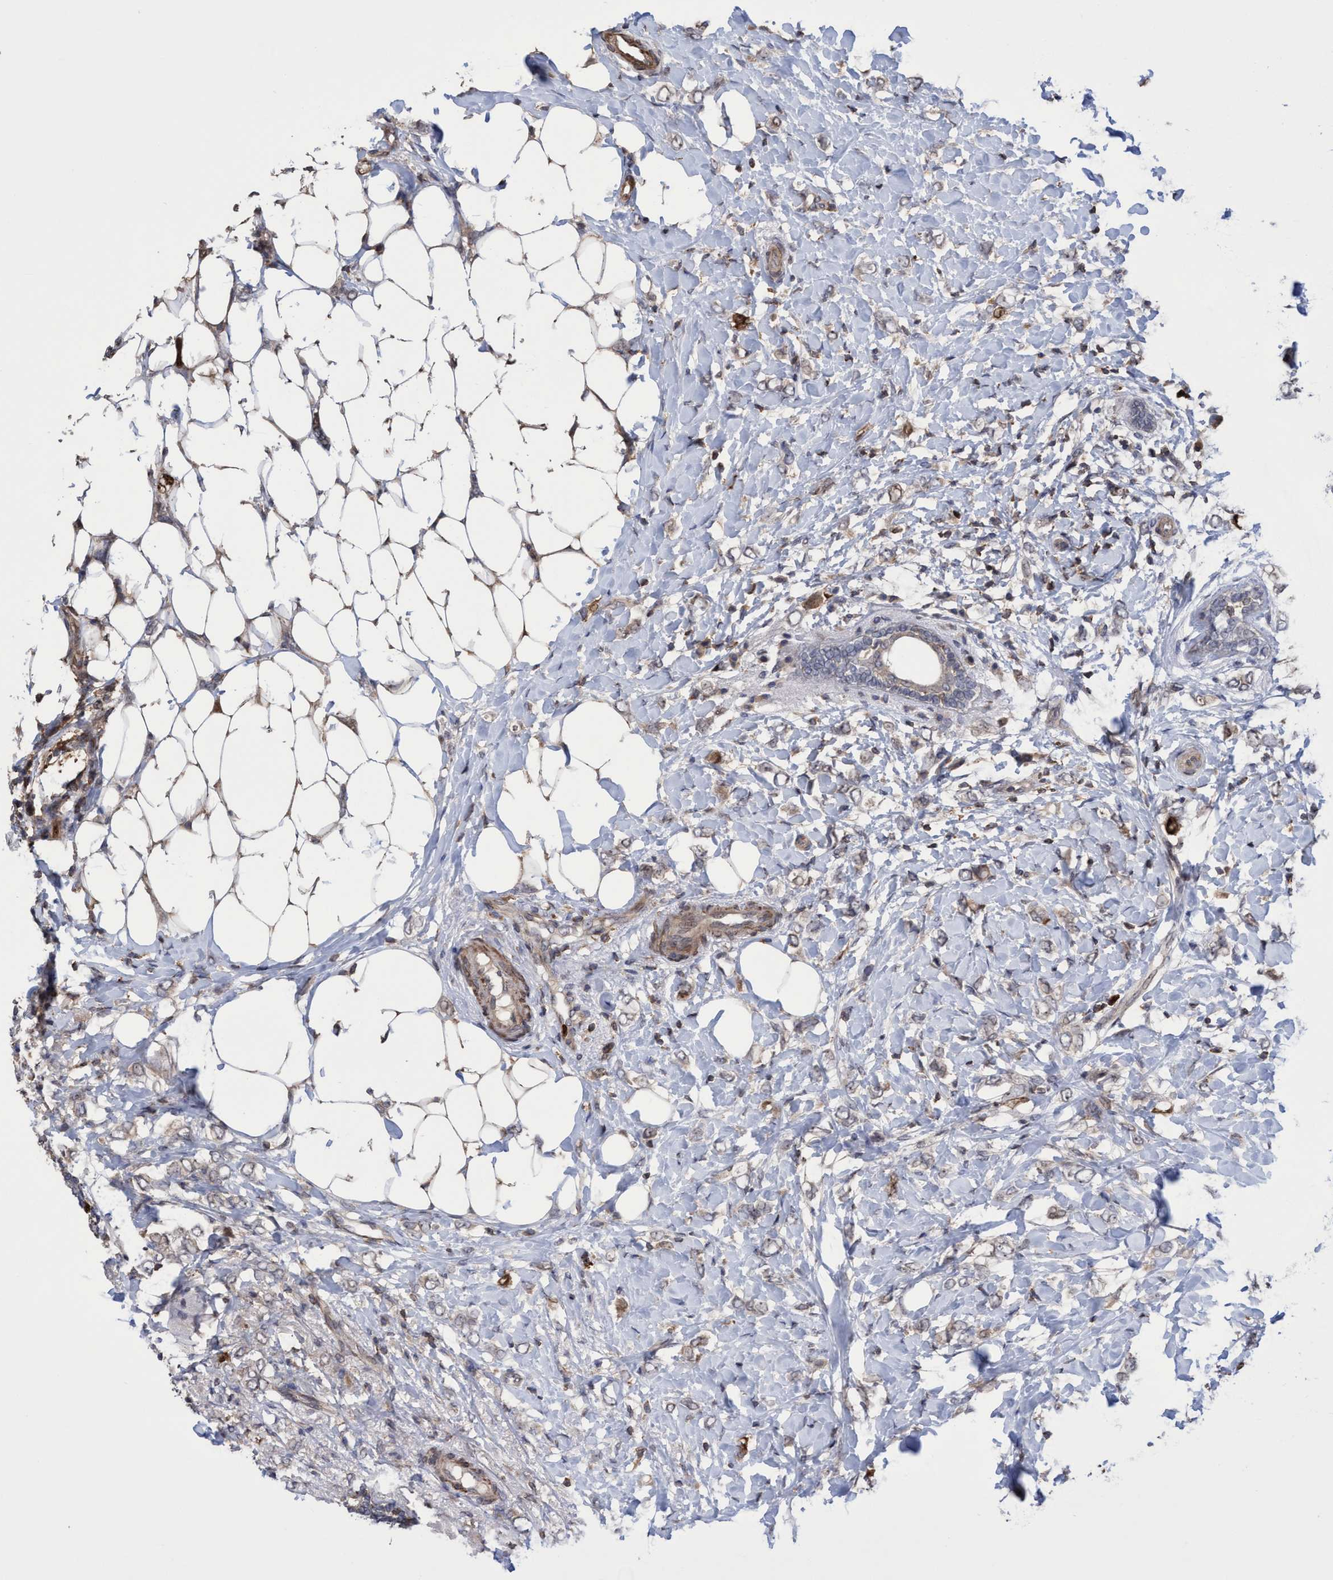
{"staining": {"intensity": "moderate", "quantity": "<25%", "location": "cytoplasmic/membranous,nuclear"}, "tissue": "breast cancer", "cell_type": "Tumor cells", "image_type": "cancer", "snomed": [{"axis": "morphology", "description": "Normal tissue, NOS"}, {"axis": "morphology", "description": "Lobular carcinoma"}, {"axis": "topography", "description": "Breast"}], "caption": "IHC micrograph of neoplastic tissue: human breast cancer stained using immunohistochemistry (IHC) displays low levels of moderate protein expression localized specifically in the cytoplasmic/membranous and nuclear of tumor cells, appearing as a cytoplasmic/membranous and nuclear brown color.", "gene": "SLBP", "patient": {"sex": "female", "age": 47}}